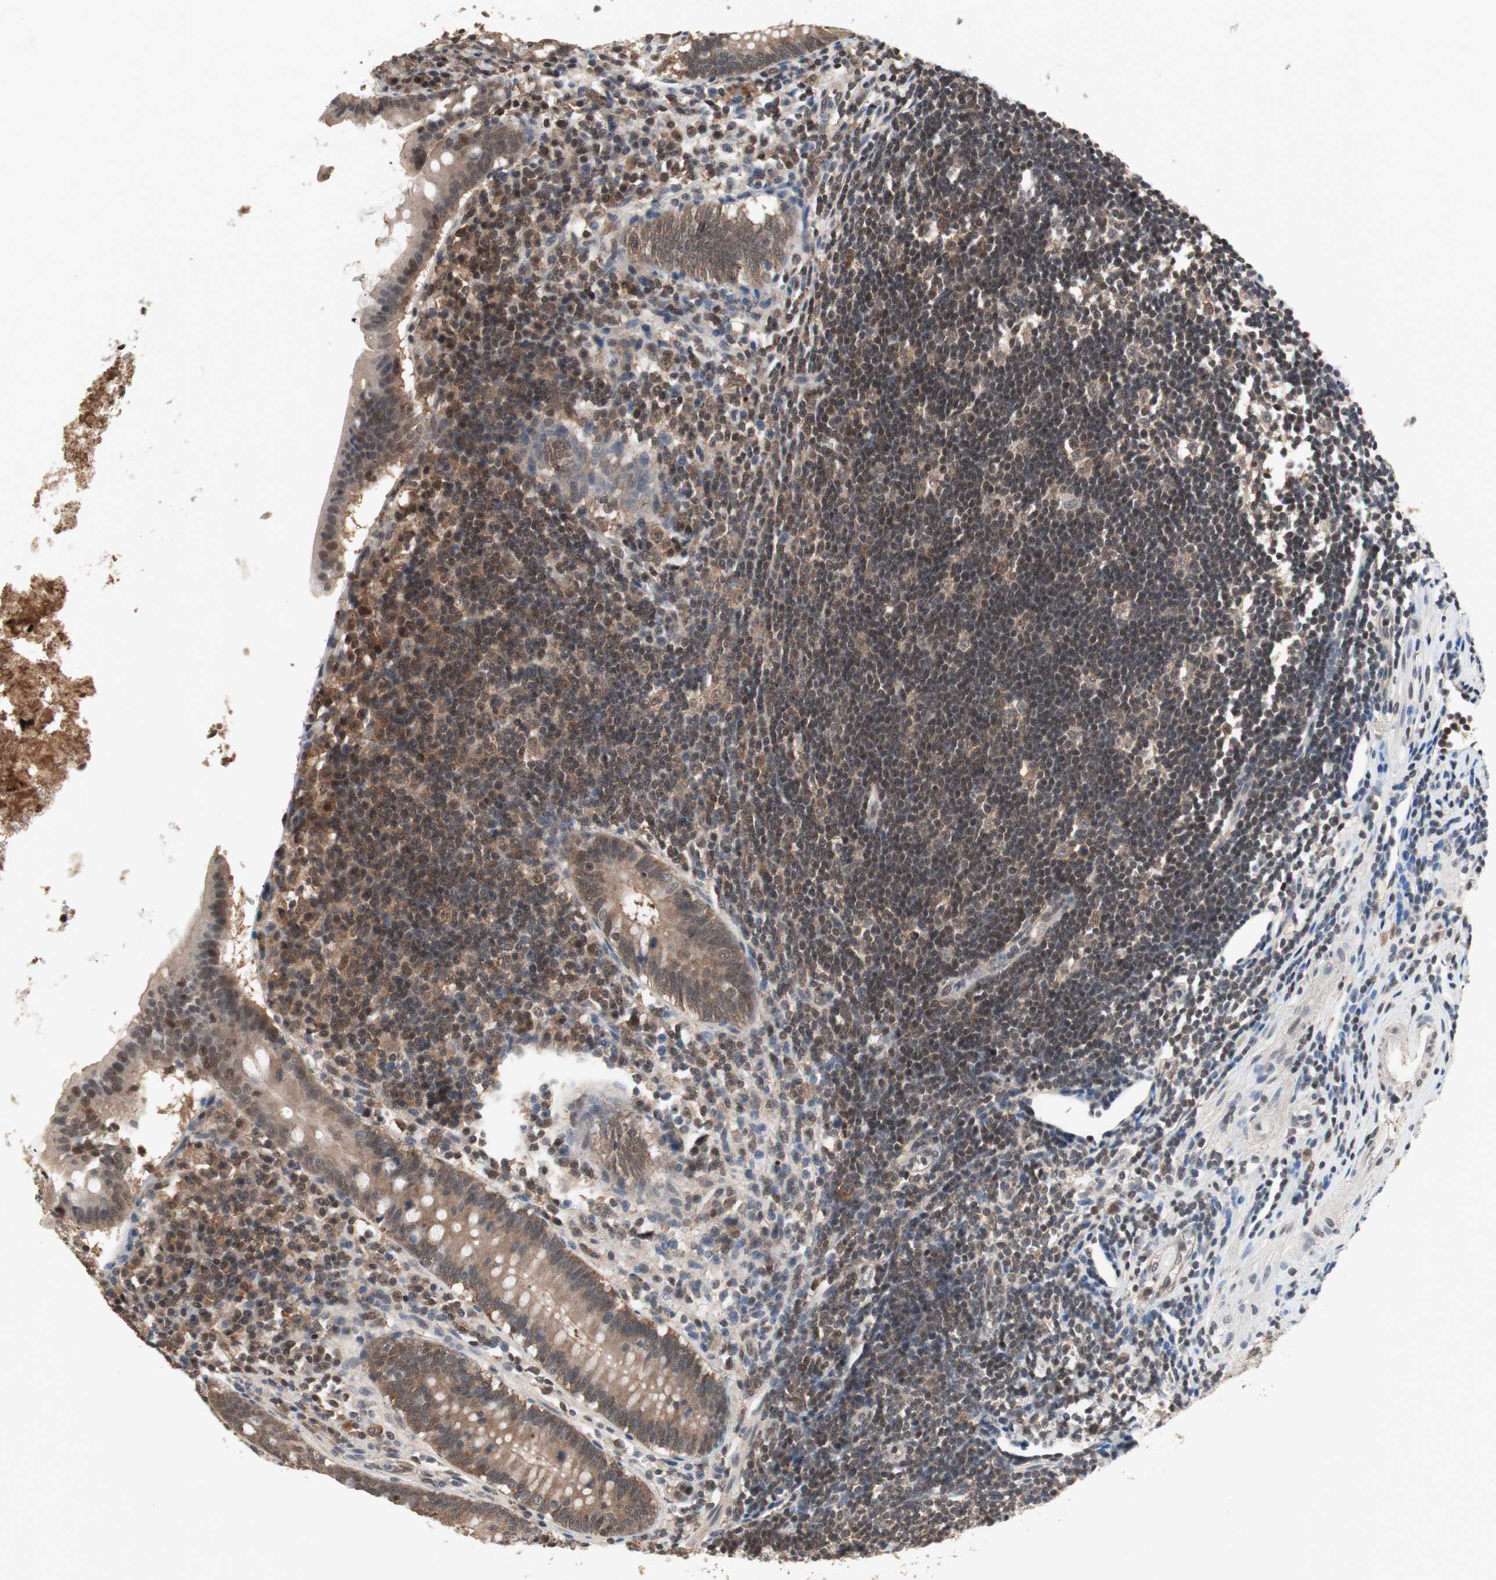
{"staining": {"intensity": "moderate", "quantity": ">75%", "location": "cytoplasmic/membranous"}, "tissue": "appendix", "cell_type": "Glandular cells", "image_type": "normal", "snomed": [{"axis": "morphology", "description": "Normal tissue, NOS"}, {"axis": "topography", "description": "Appendix"}], "caption": "Immunohistochemistry staining of benign appendix, which displays medium levels of moderate cytoplasmic/membranous expression in about >75% of glandular cells indicating moderate cytoplasmic/membranous protein expression. The staining was performed using DAB (brown) for protein detection and nuclei were counterstained in hematoxylin (blue).", "gene": "GART", "patient": {"sex": "female", "age": 50}}